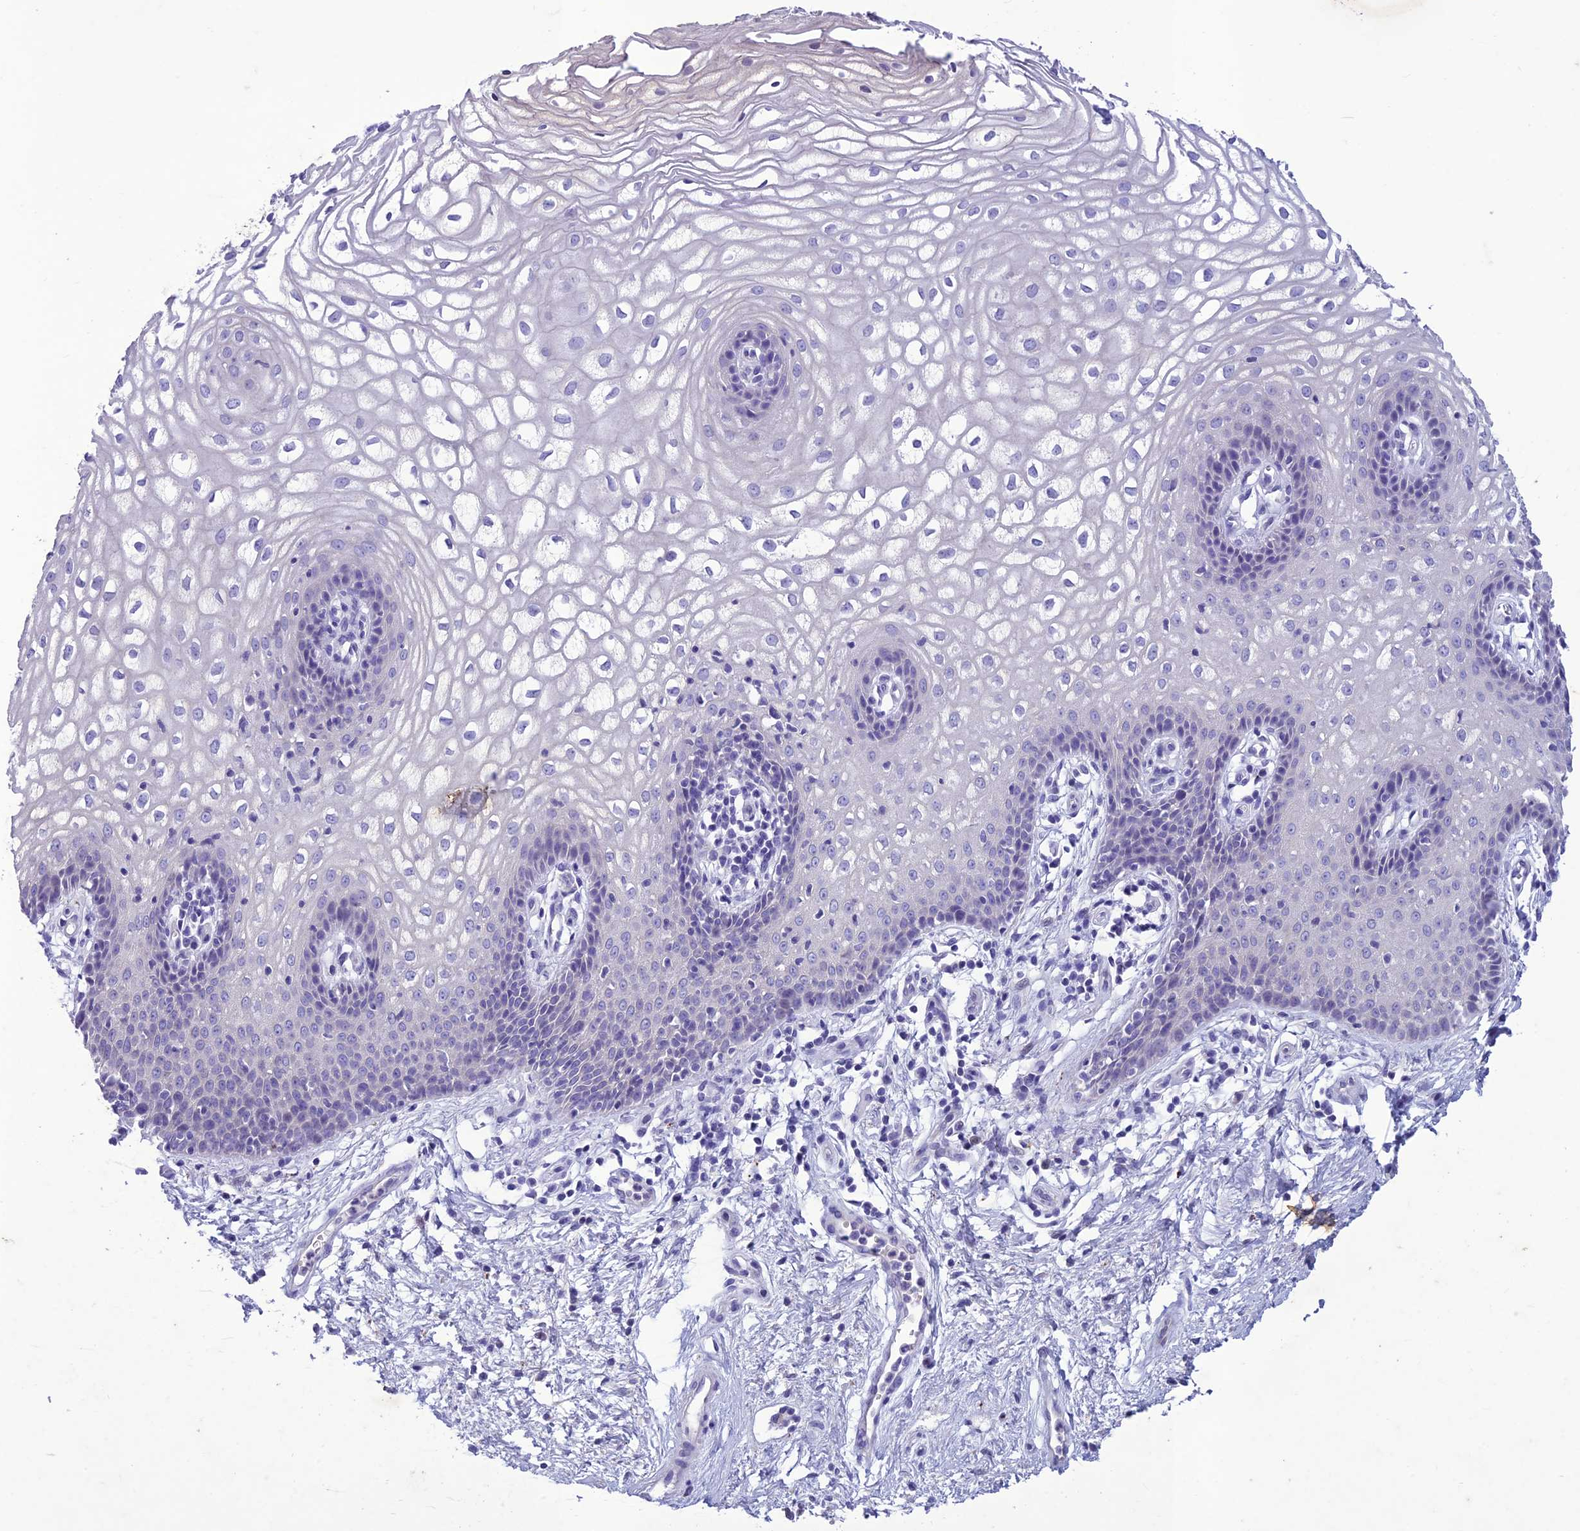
{"staining": {"intensity": "negative", "quantity": "none", "location": "none"}, "tissue": "vagina", "cell_type": "Squamous epithelial cells", "image_type": "normal", "snomed": [{"axis": "morphology", "description": "Normal tissue, NOS"}, {"axis": "topography", "description": "Vagina"}], "caption": "High magnification brightfield microscopy of normal vagina stained with DAB (3,3'-diaminobenzidine) (brown) and counterstained with hematoxylin (blue): squamous epithelial cells show no significant expression.", "gene": "IFT172", "patient": {"sex": "female", "age": 34}}